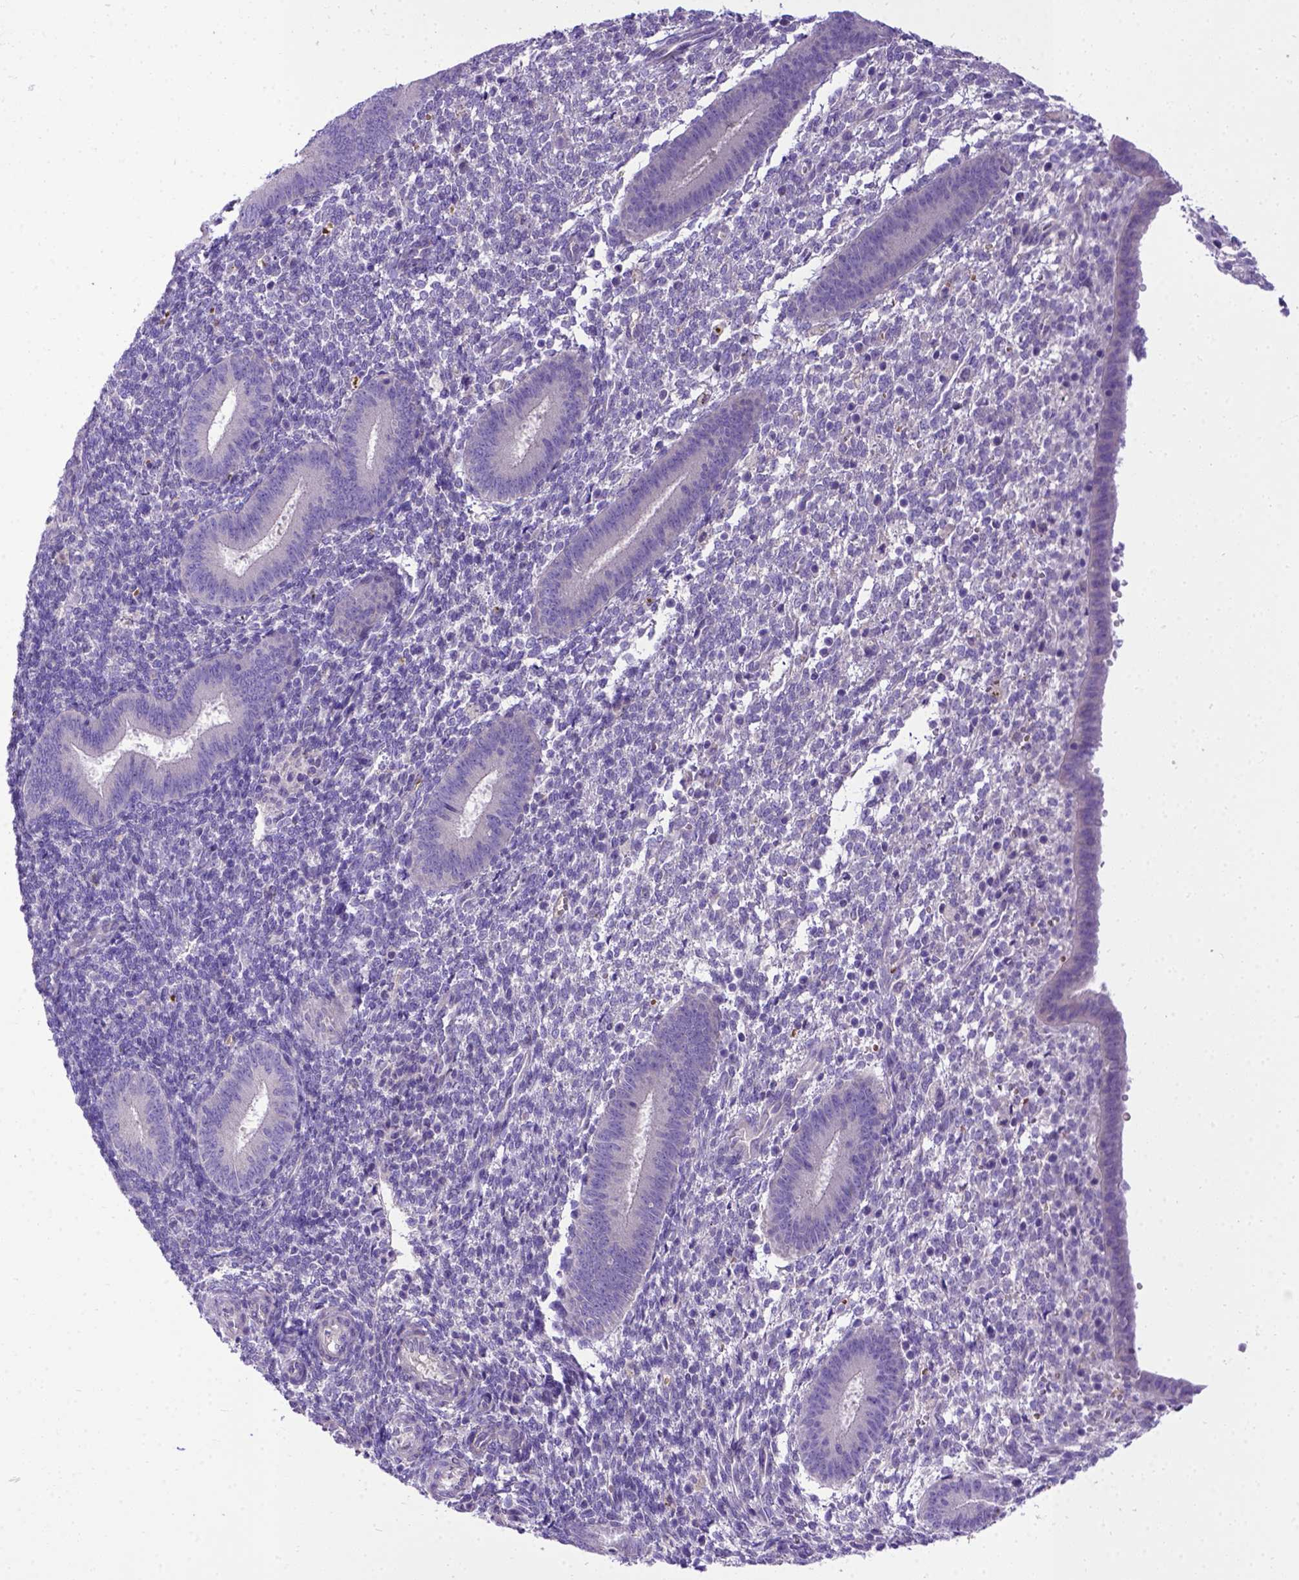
{"staining": {"intensity": "negative", "quantity": "none", "location": "none"}, "tissue": "endometrium", "cell_type": "Cells in endometrial stroma", "image_type": "normal", "snomed": [{"axis": "morphology", "description": "Normal tissue, NOS"}, {"axis": "topography", "description": "Endometrium"}], "caption": "The IHC histopathology image has no significant expression in cells in endometrial stroma of endometrium.", "gene": "ADAM12", "patient": {"sex": "female", "age": 25}}